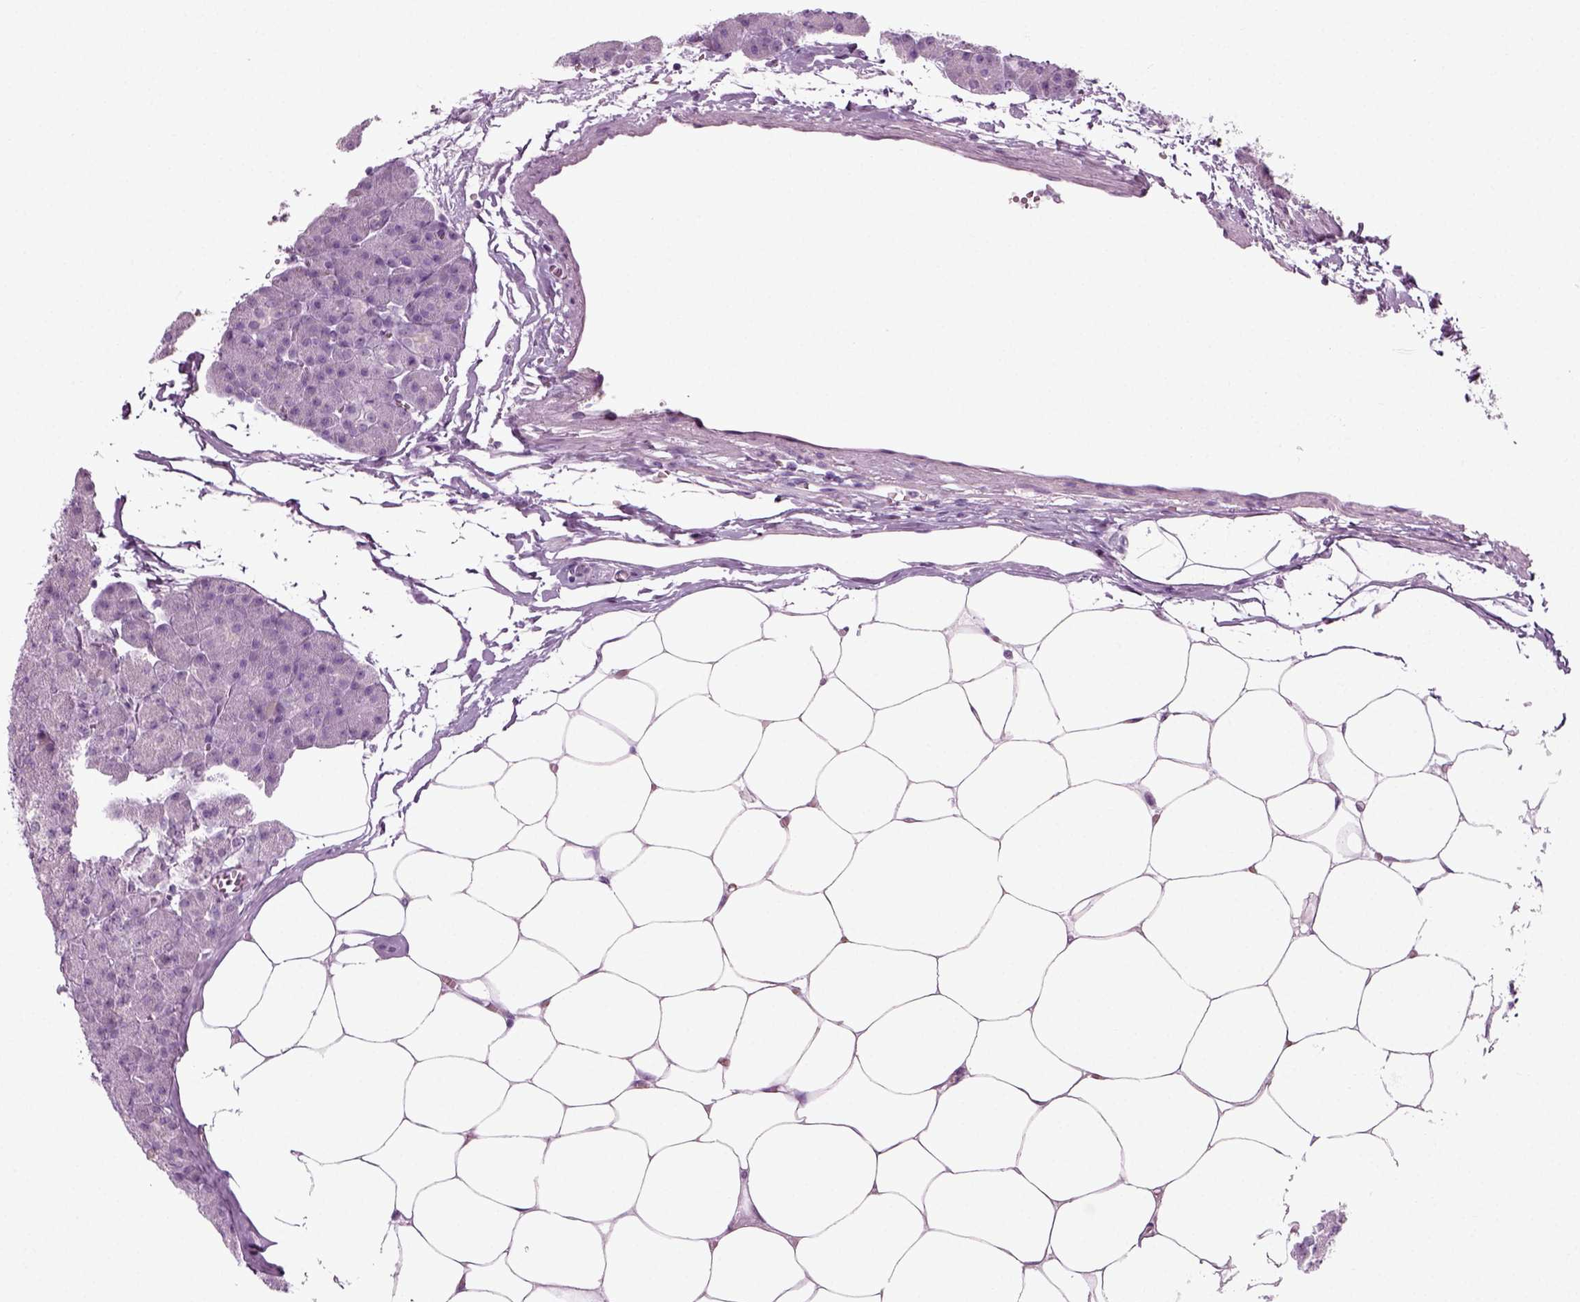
{"staining": {"intensity": "negative", "quantity": "none", "location": "none"}, "tissue": "pancreas", "cell_type": "Exocrine glandular cells", "image_type": "normal", "snomed": [{"axis": "morphology", "description": "Normal tissue, NOS"}, {"axis": "topography", "description": "Pancreas"}], "caption": "The micrograph shows no significant staining in exocrine glandular cells of pancreas. The staining was performed using DAB to visualize the protein expression in brown, while the nuclei were stained in blue with hematoxylin (Magnification: 20x).", "gene": "ZC2HC1C", "patient": {"sex": "female", "age": 45}}